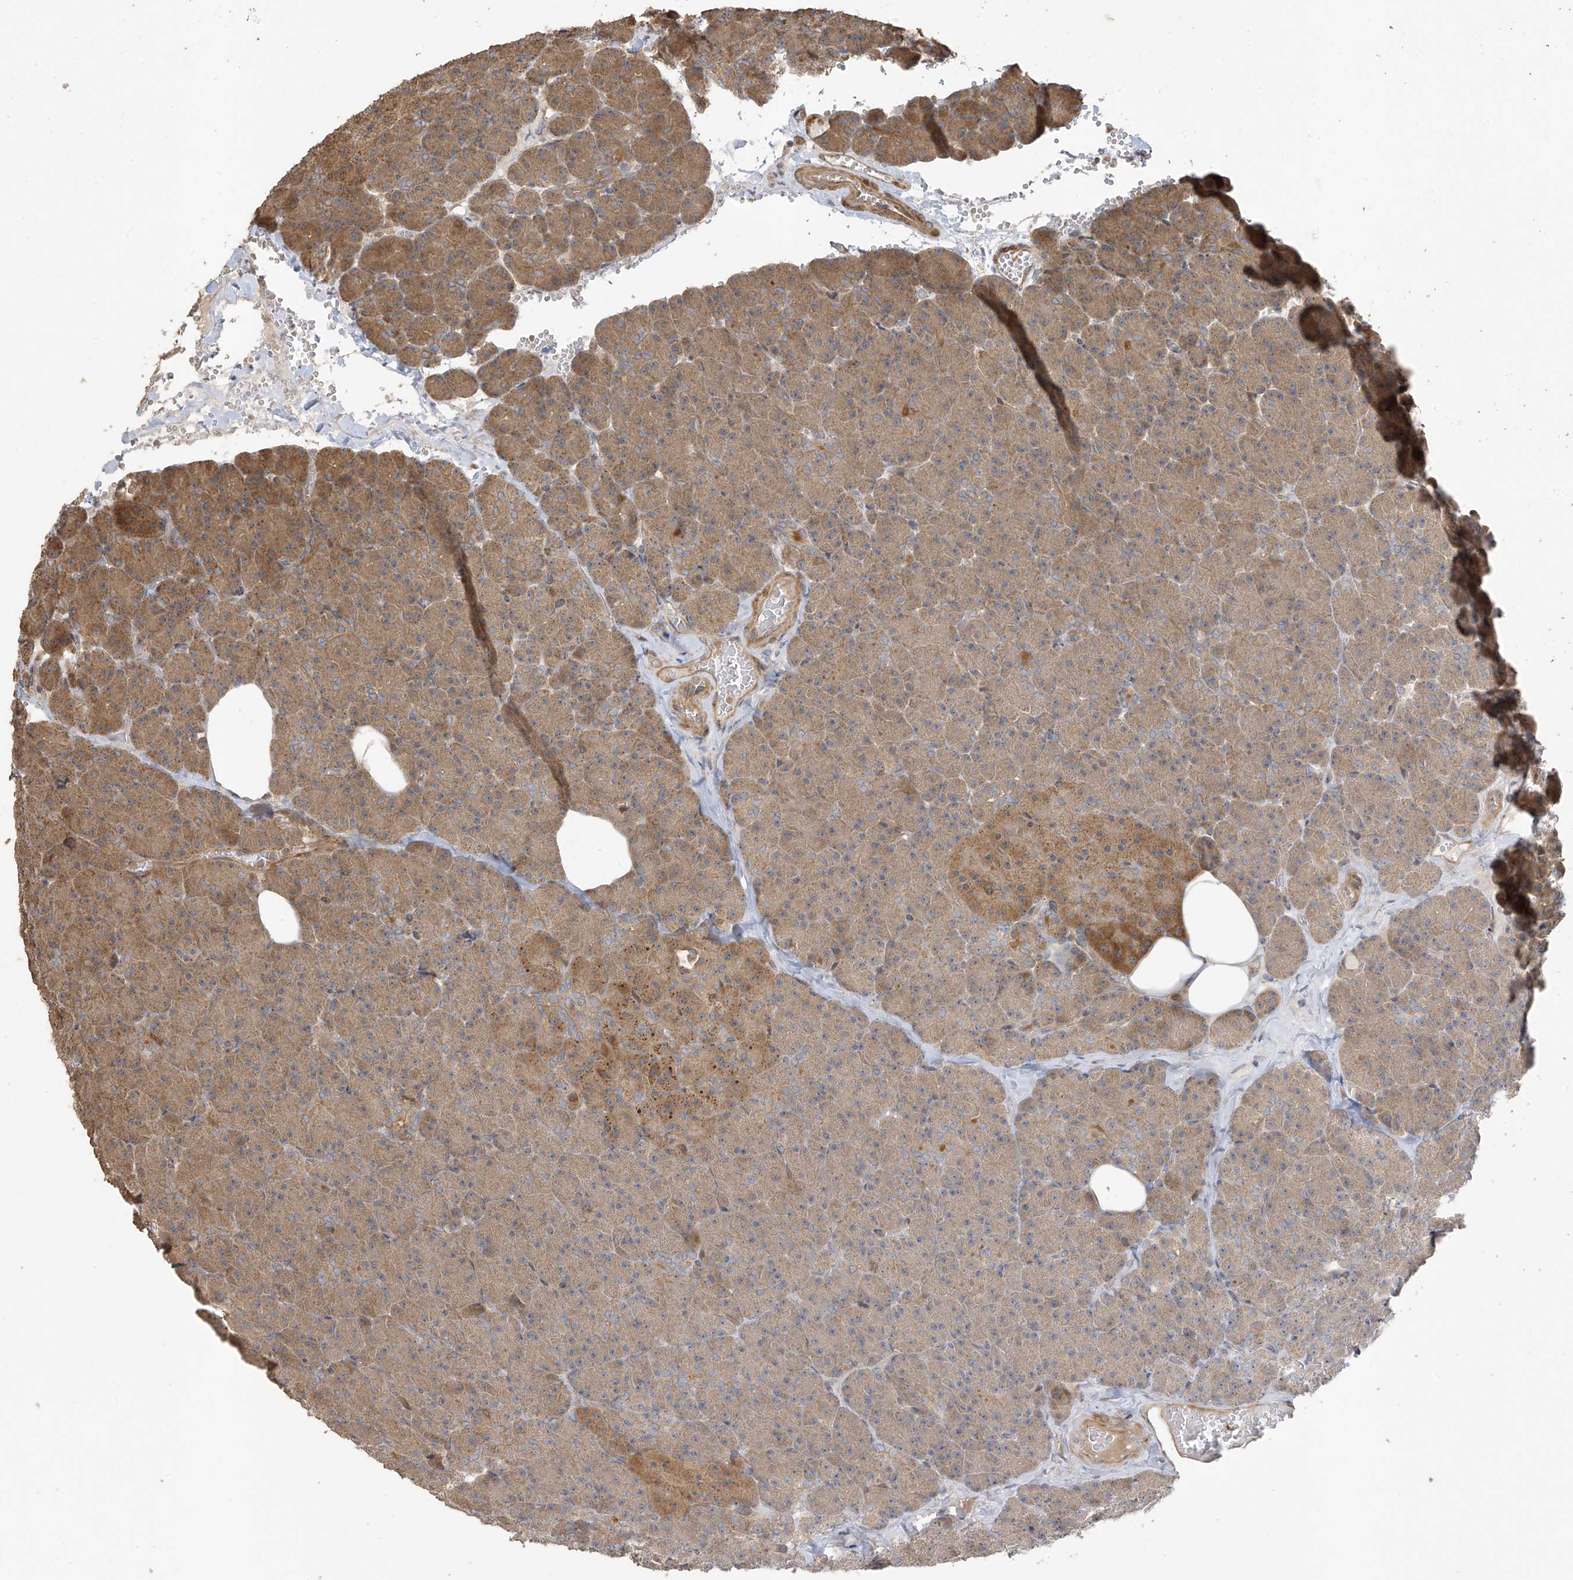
{"staining": {"intensity": "moderate", "quantity": ">75%", "location": "cytoplasmic/membranous"}, "tissue": "pancreas", "cell_type": "Exocrine glandular cells", "image_type": "normal", "snomed": [{"axis": "morphology", "description": "Normal tissue, NOS"}, {"axis": "morphology", "description": "Carcinoid, malignant, NOS"}, {"axis": "topography", "description": "Pancreas"}], "caption": "Immunohistochemistry of benign pancreas demonstrates medium levels of moderate cytoplasmic/membranous expression in approximately >75% of exocrine glandular cells. (Stains: DAB (3,3'-diaminobenzidine) in brown, nuclei in blue, Microscopy: brightfield microscopy at high magnification).", "gene": "ZNF653", "patient": {"sex": "female", "age": 35}}